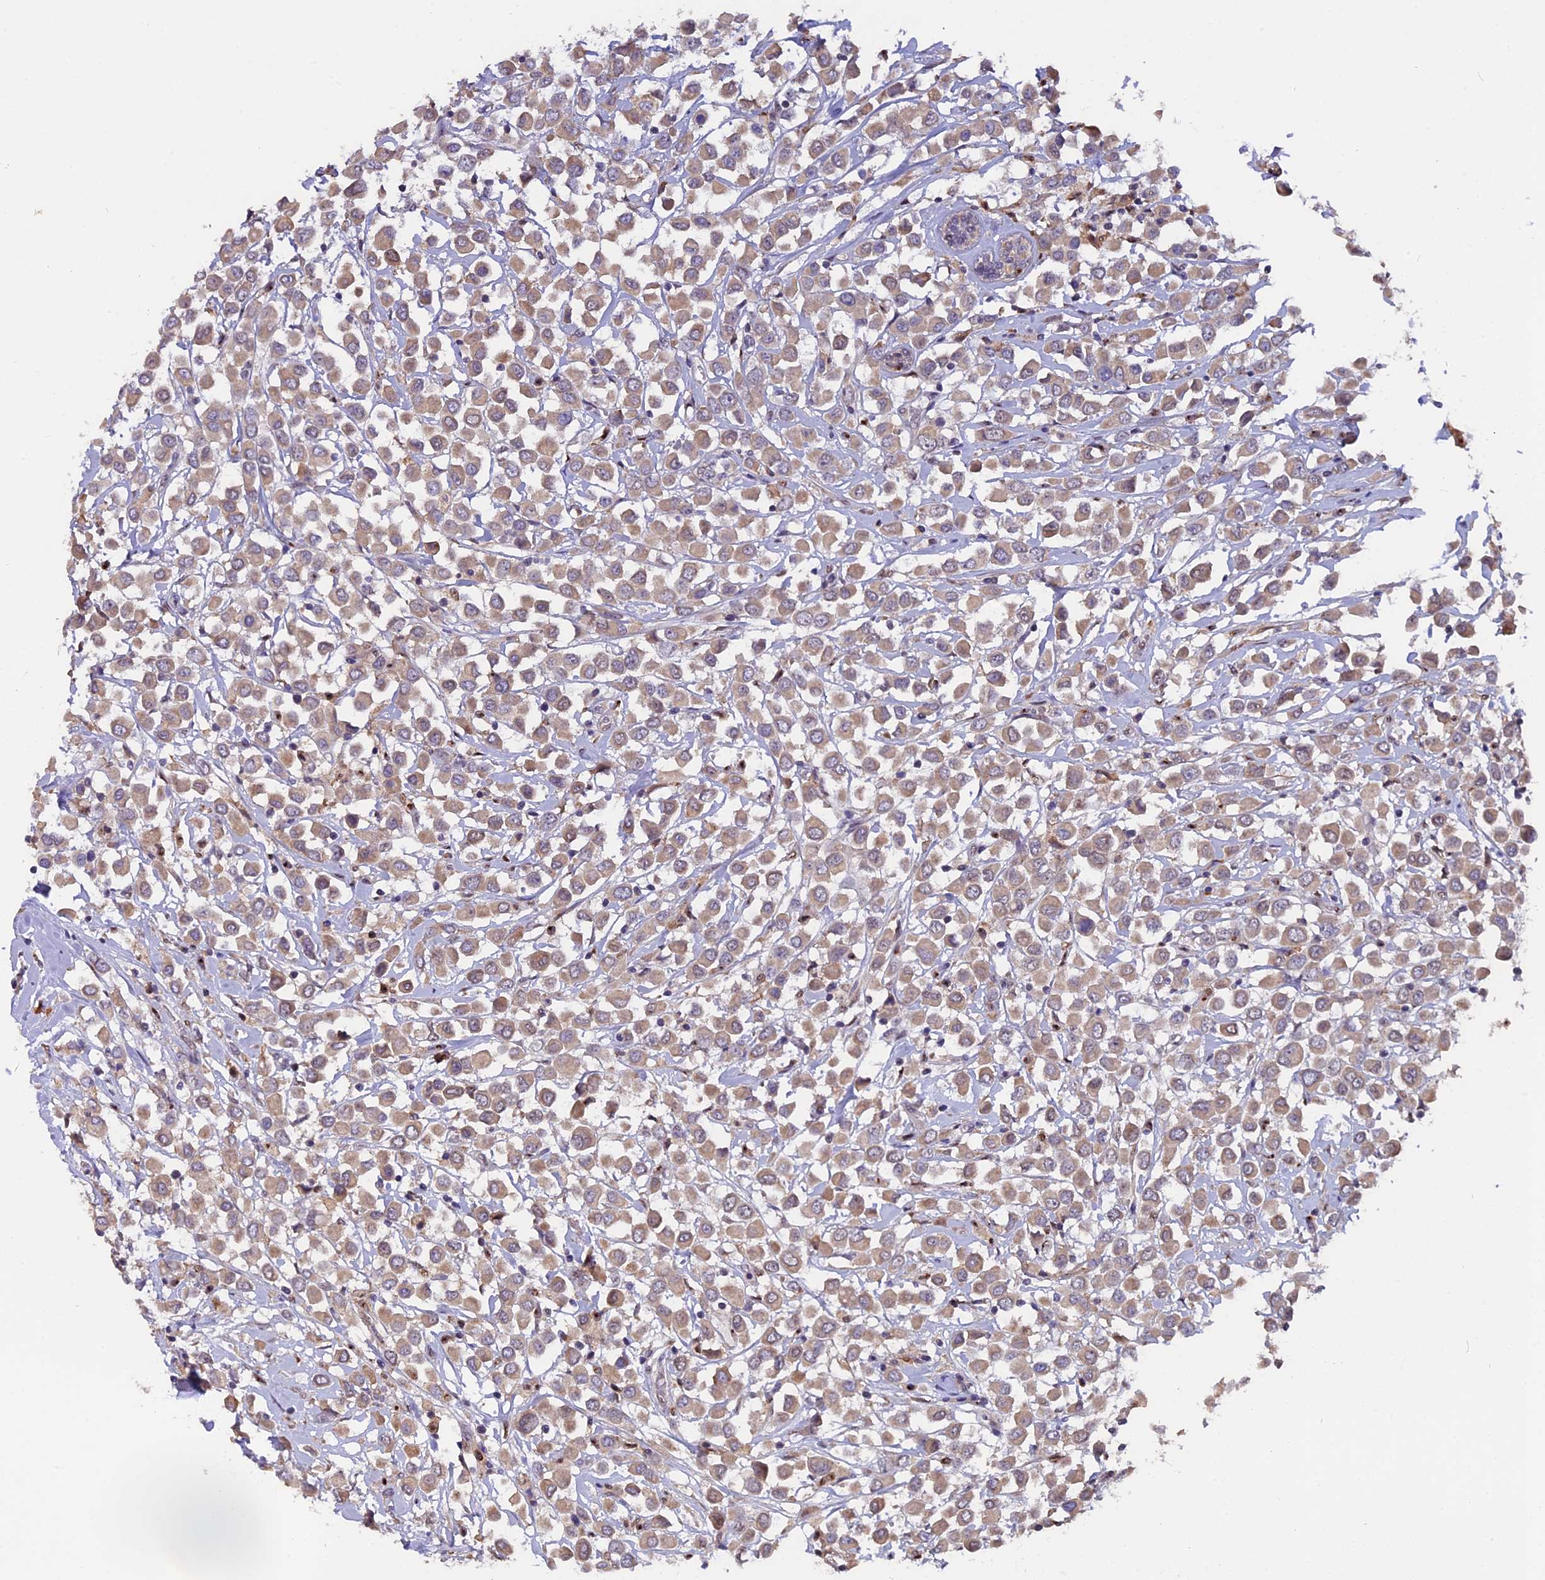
{"staining": {"intensity": "weak", "quantity": ">75%", "location": "cytoplasmic/membranous"}, "tissue": "breast cancer", "cell_type": "Tumor cells", "image_type": "cancer", "snomed": [{"axis": "morphology", "description": "Duct carcinoma"}, {"axis": "topography", "description": "Breast"}], "caption": "Human breast cancer stained with a protein marker exhibits weak staining in tumor cells.", "gene": "FAM118B", "patient": {"sex": "female", "age": 61}}